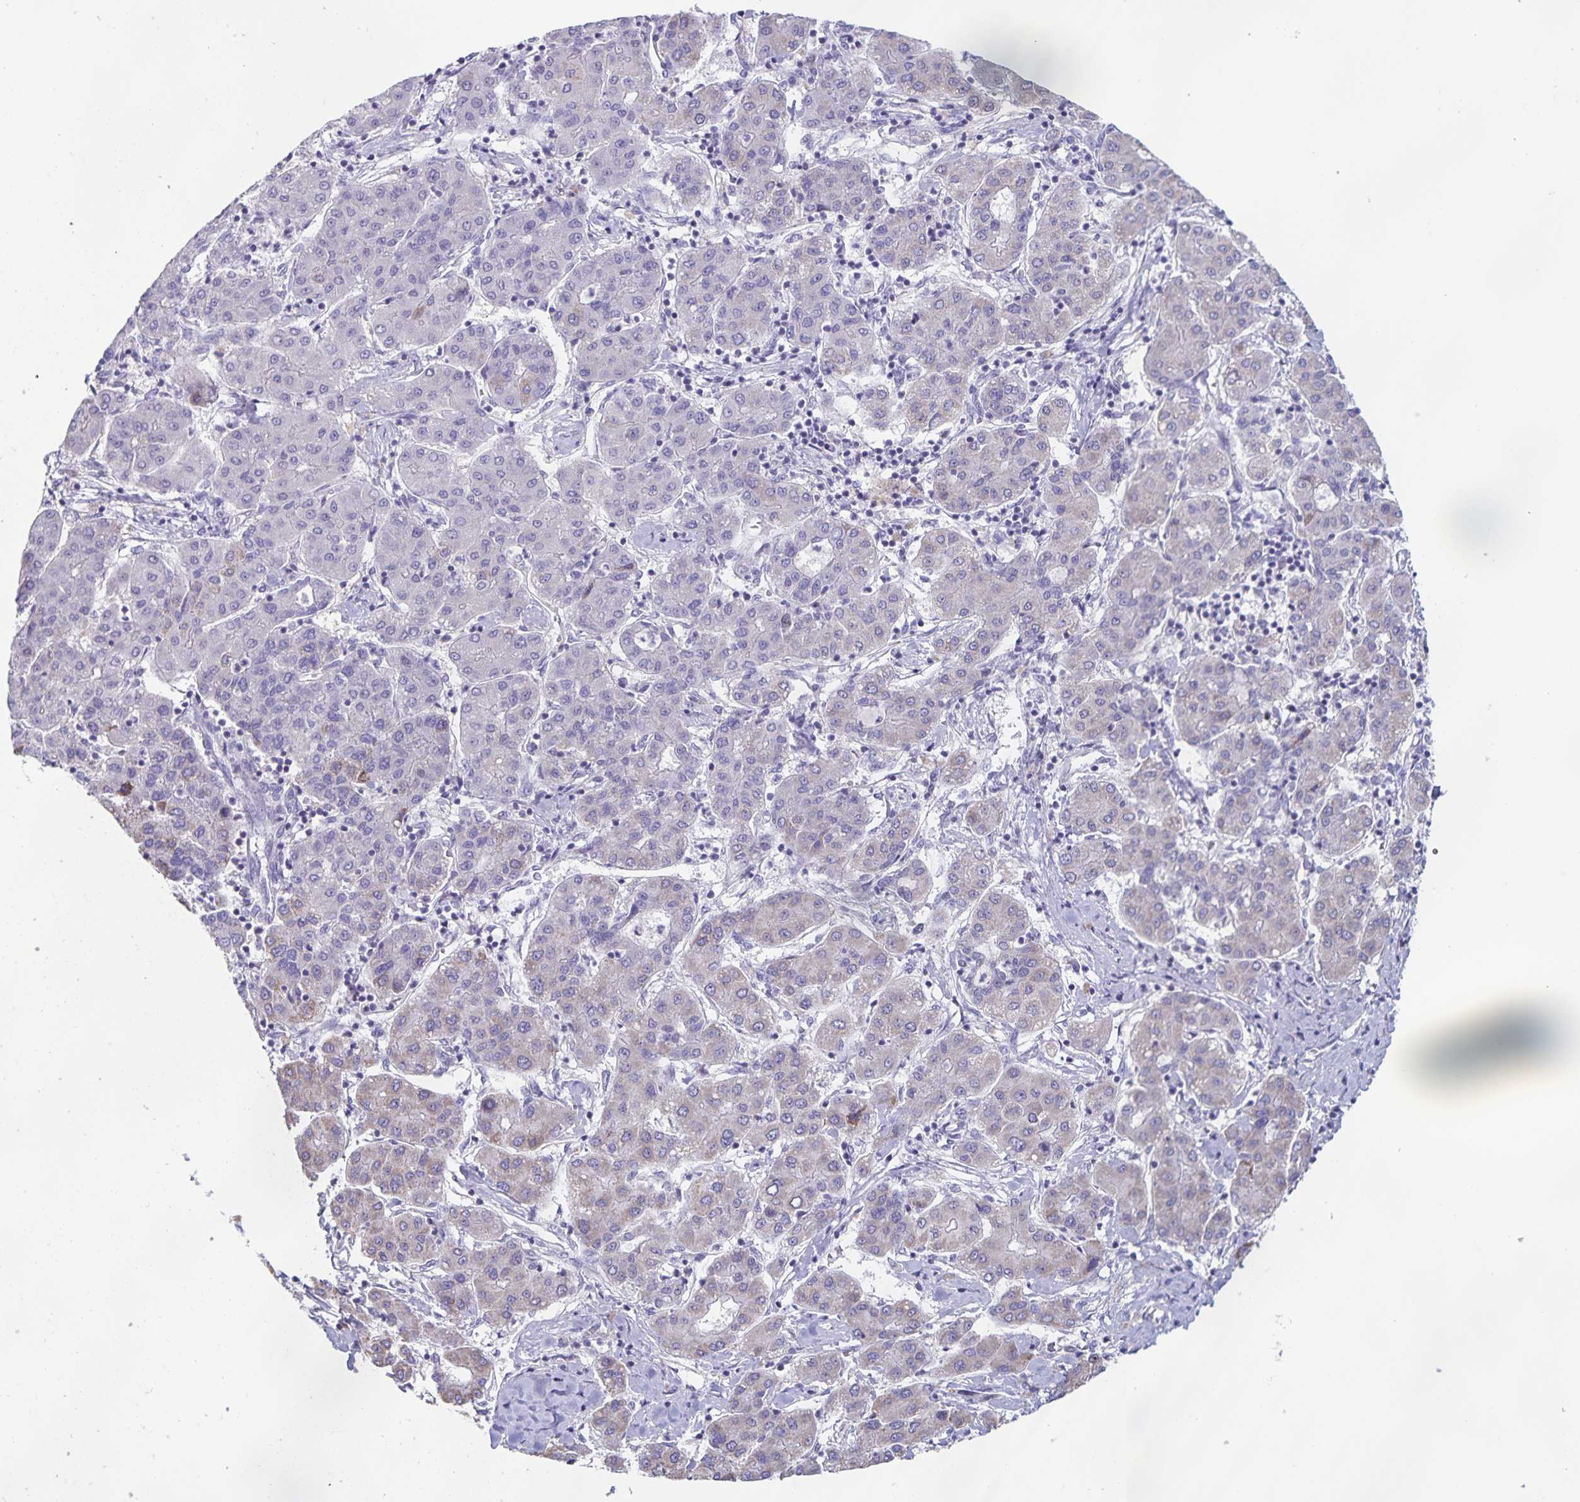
{"staining": {"intensity": "weak", "quantity": "<25%", "location": "cytoplasmic/membranous"}, "tissue": "liver cancer", "cell_type": "Tumor cells", "image_type": "cancer", "snomed": [{"axis": "morphology", "description": "Carcinoma, Hepatocellular, NOS"}, {"axis": "topography", "description": "Liver"}], "caption": "This histopathology image is of hepatocellular carcinoma (liver) stained with immunohistochemistry (IHC) to label a protein in brown with the nuclei are counter-stained blue. There is no positivity in tumor cells.", "gene": "CENPH", "patient": {"sex": "male", "age": 65}}